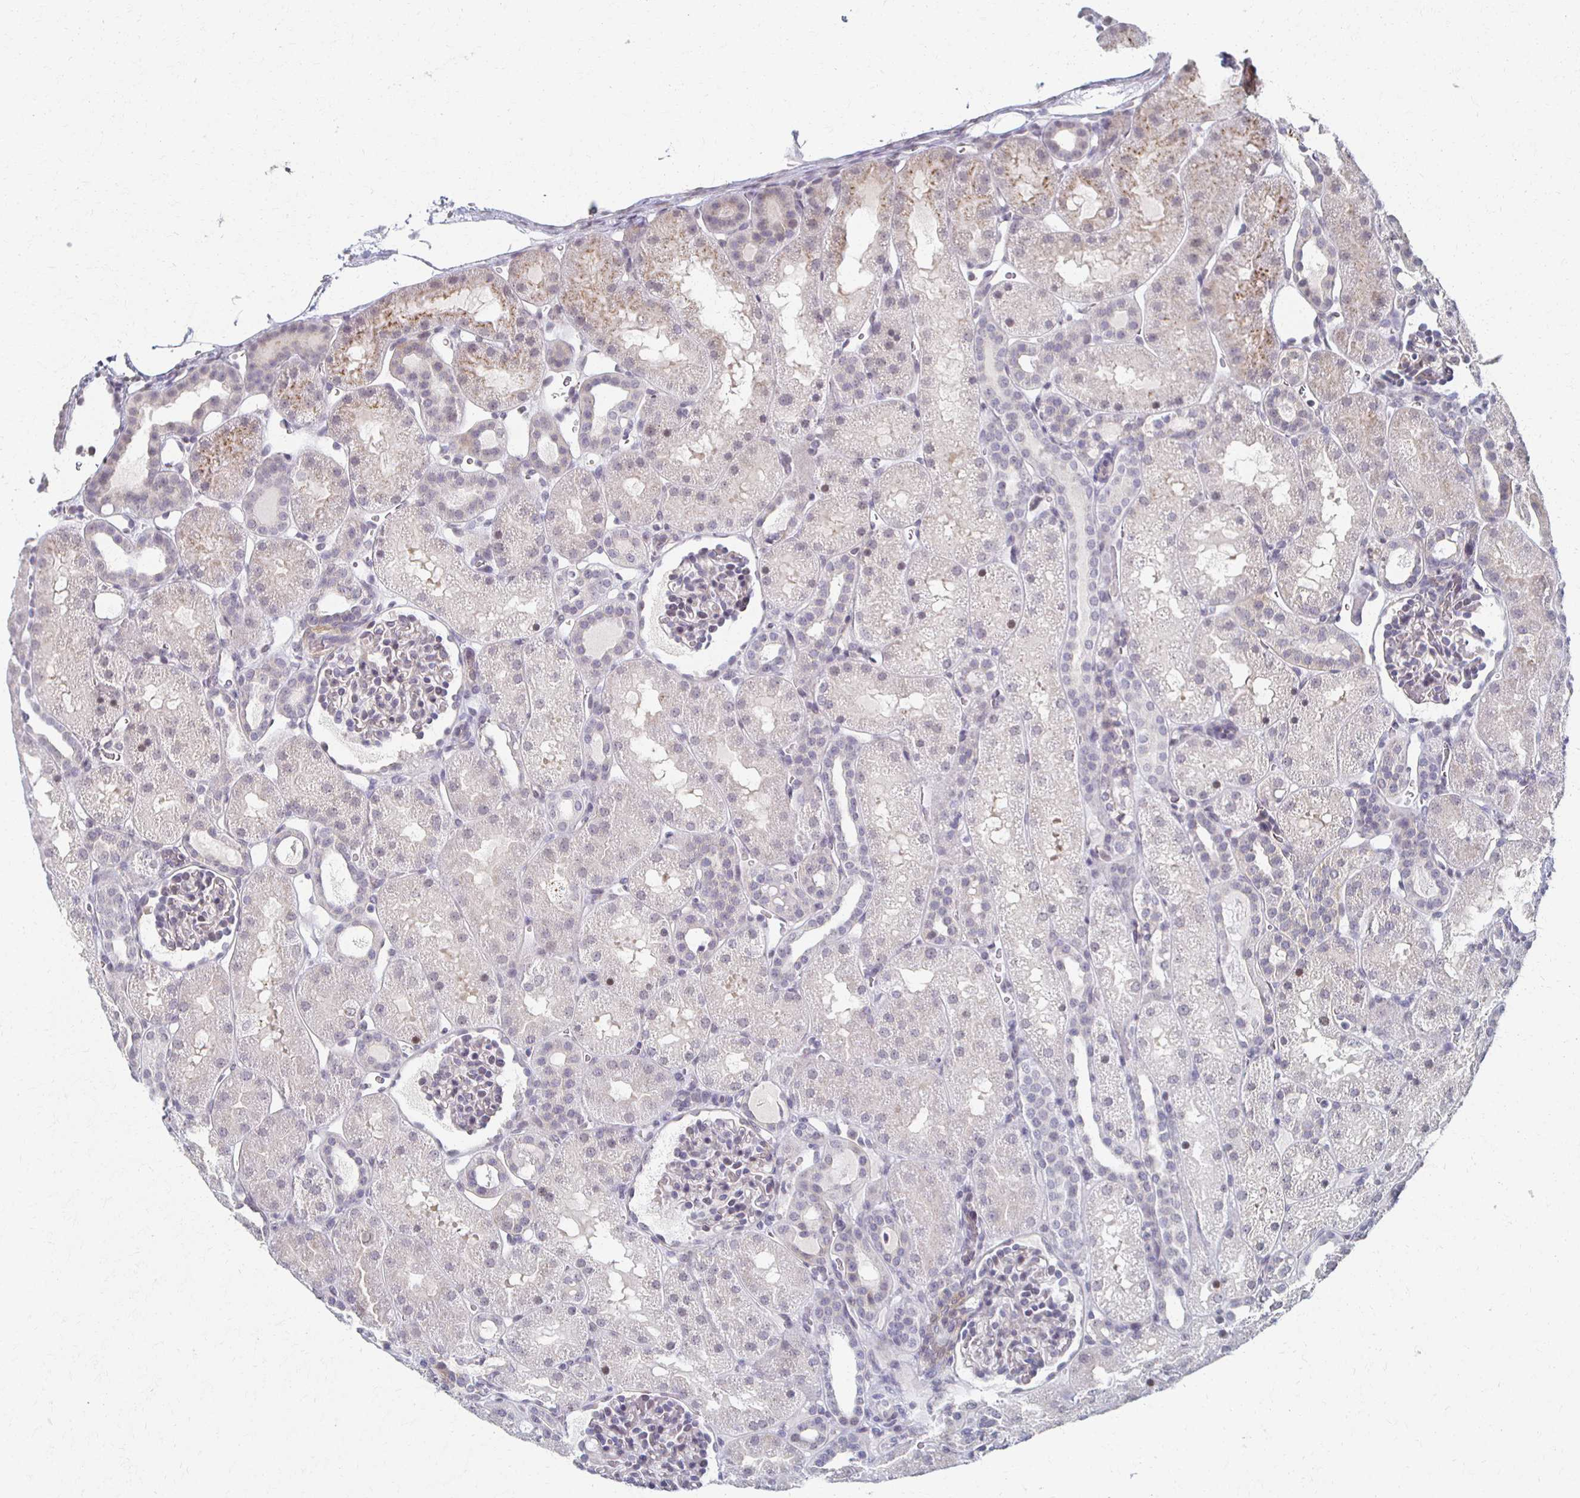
{"staining": {"intensity": "negative", "quantity": "none", "location": "none"}, "tissue": "kidney", "cell_type": "Cells in glomeruli", "image_type": "normal", "snomed": [{"axis": "morphology", "description": "Normal tissue, NOS"}, {"axis": "topography", "description": "Kidney"}], "caption": "There is no significant positivity in cells in glomeruli of kidney.", "gene": "DAB1", "patient": {"sex": "male", "age": 2}}